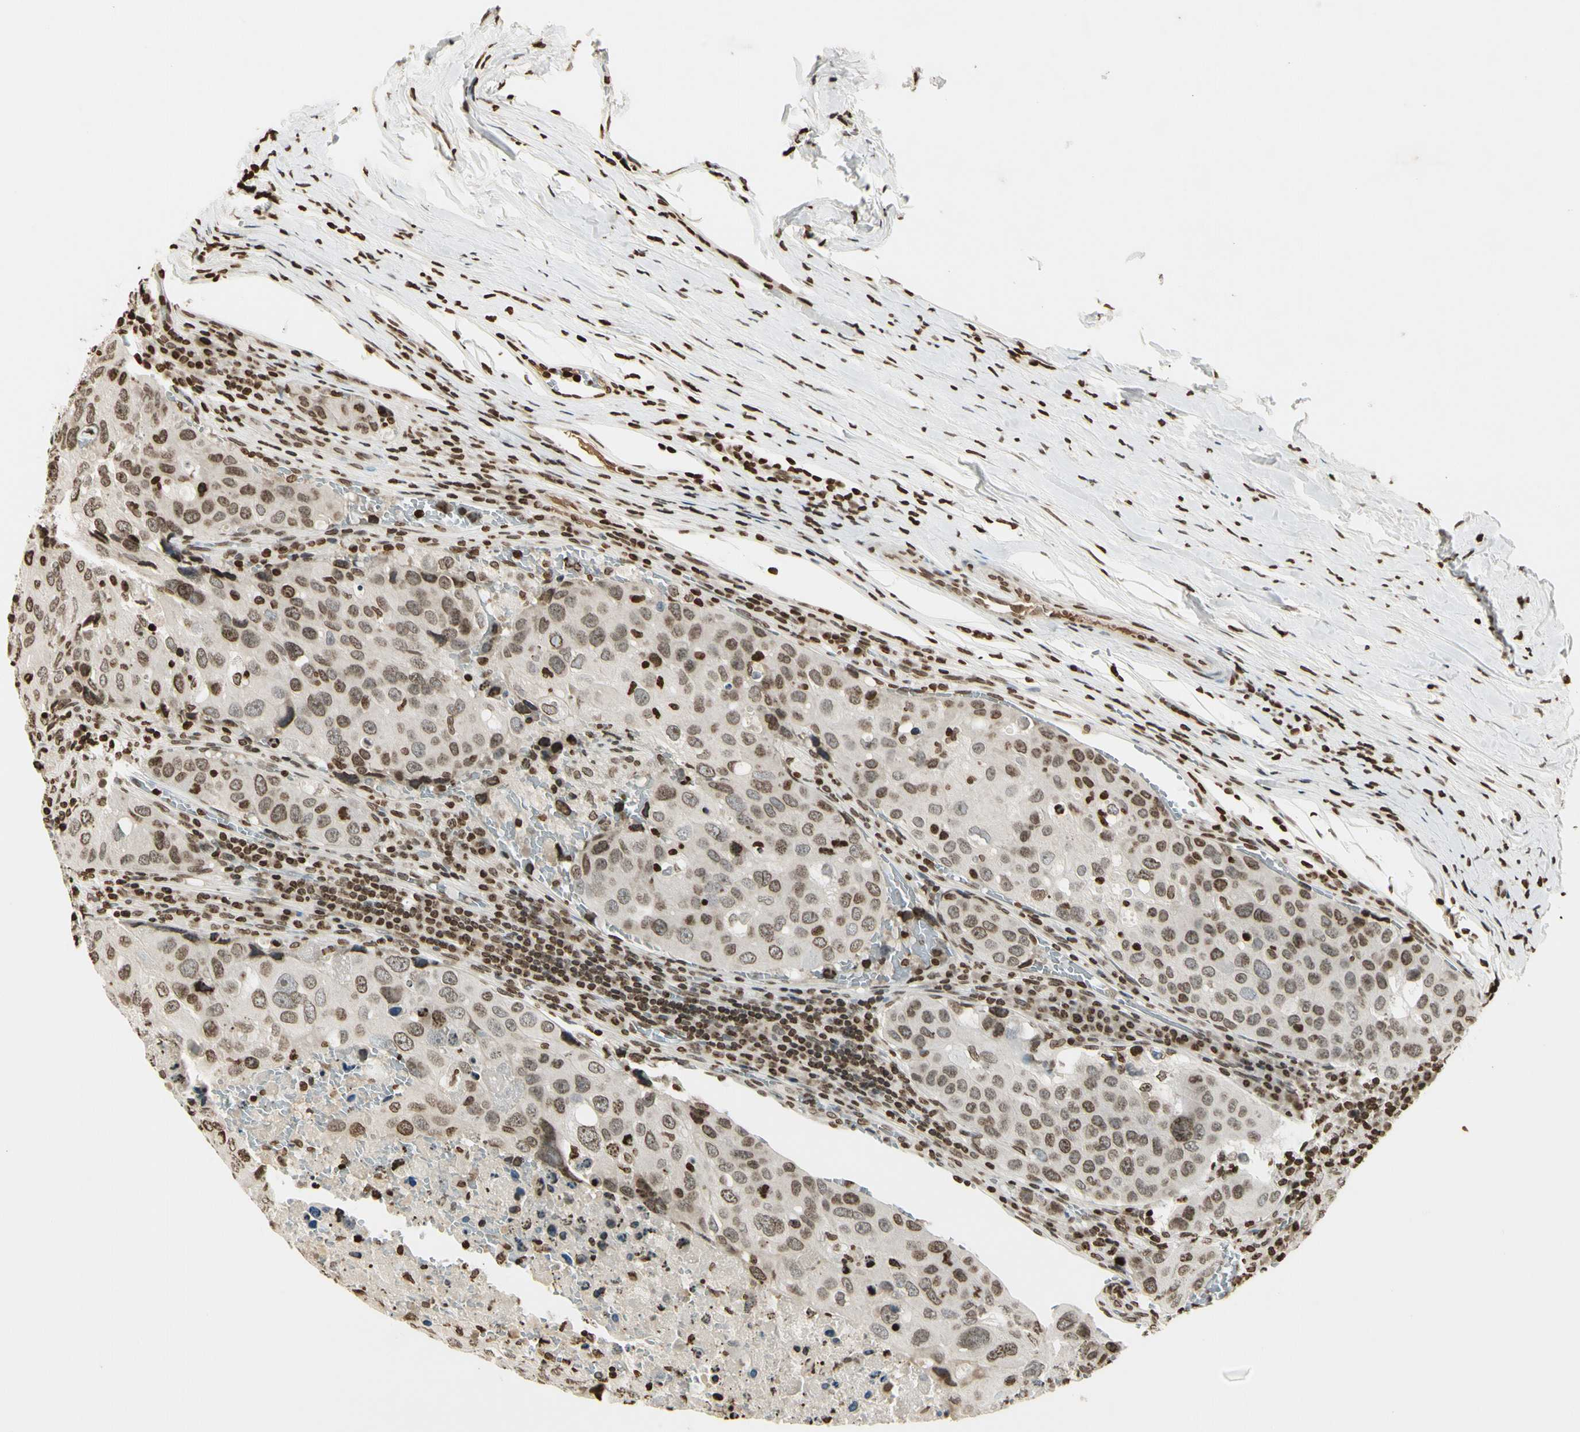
{"staining": {"intensity": "moderate", "quantity": "25%-75%", "location": "cytoplasmic/membranous,nuclear"}, "tissue": "urothelial cancer", "cell_type": "Tumor cells", "image_type": "cancer", "snomed": [{"axis": "morphology", "description": "Urothelial carcinoma, High grade"}, {"axis": "topography", "description": "Lymph node"}, {"axis": "topography", "description": "Urinary bladder"}], "caption": "A histopathology image showing moderate cytoplasmic/membranous and nuclear staining in approximately 25%-75% of tumor cells in urothelial cancer, as visualized by brown immunohistochemical staining.", "gene": "RORA", "patient": {"sex": "male", "age": 51}}